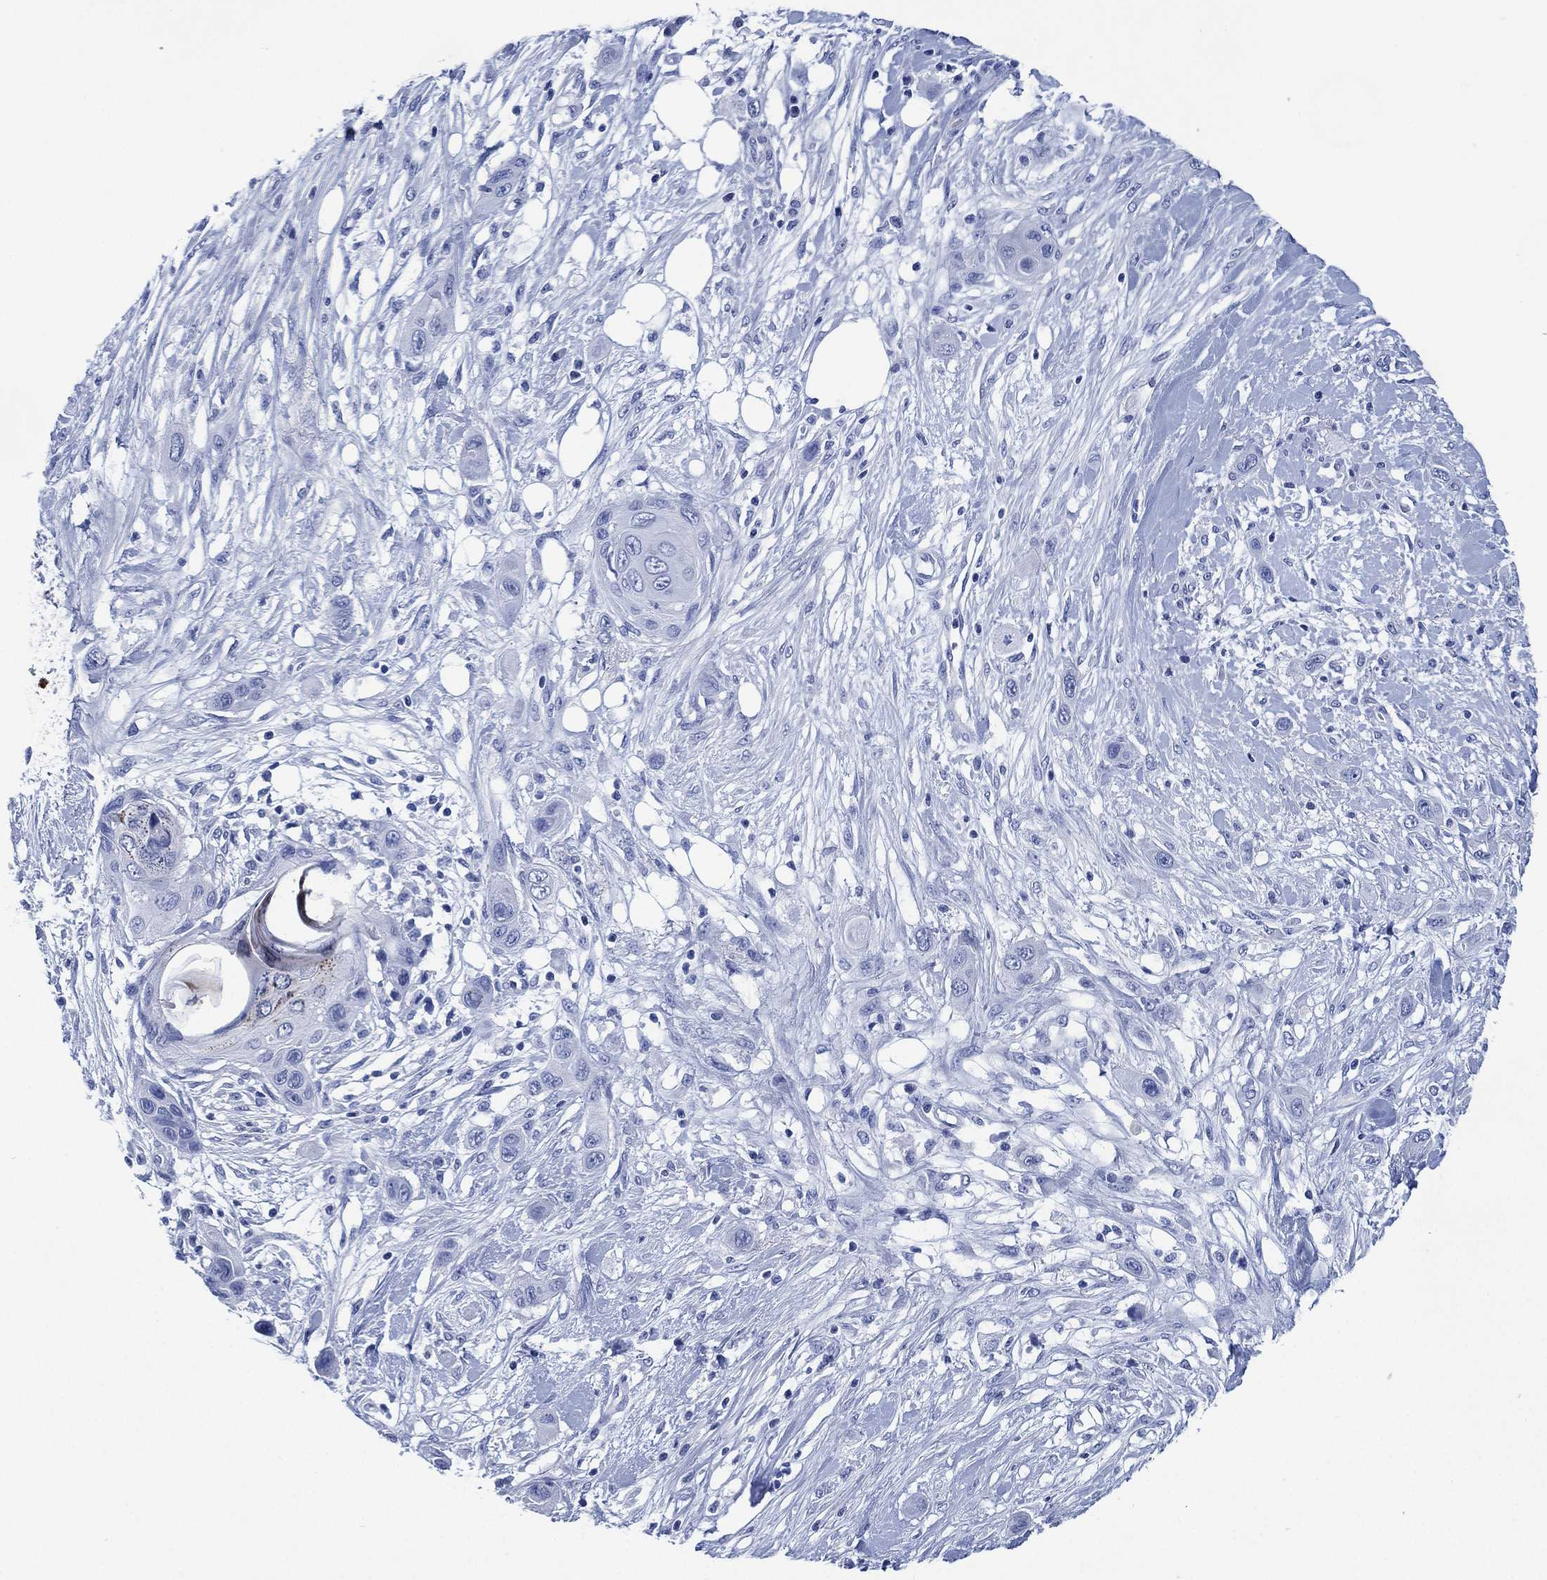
{"staining": {"intensity": "negative", "quantity": "none", "location": "none"}, "tissue": "skin cancer", "cell_type": "Tumor cells", "image_type": "cancer", "snomed": [{"axis": "morphology", "description": "Squamous cell carcinoma, NOS"}, {"axis": "topography", "description": "Skin"}], "caption": "A high-resolution image shows IHC staining of skin squamous cell carcinoma, which displays no significant positivity in tumor cells. (DAB immunohistochemistry, high magnification).", "gene": "SIGLECL1", "patient": {"sex": "male", "age": 79}}